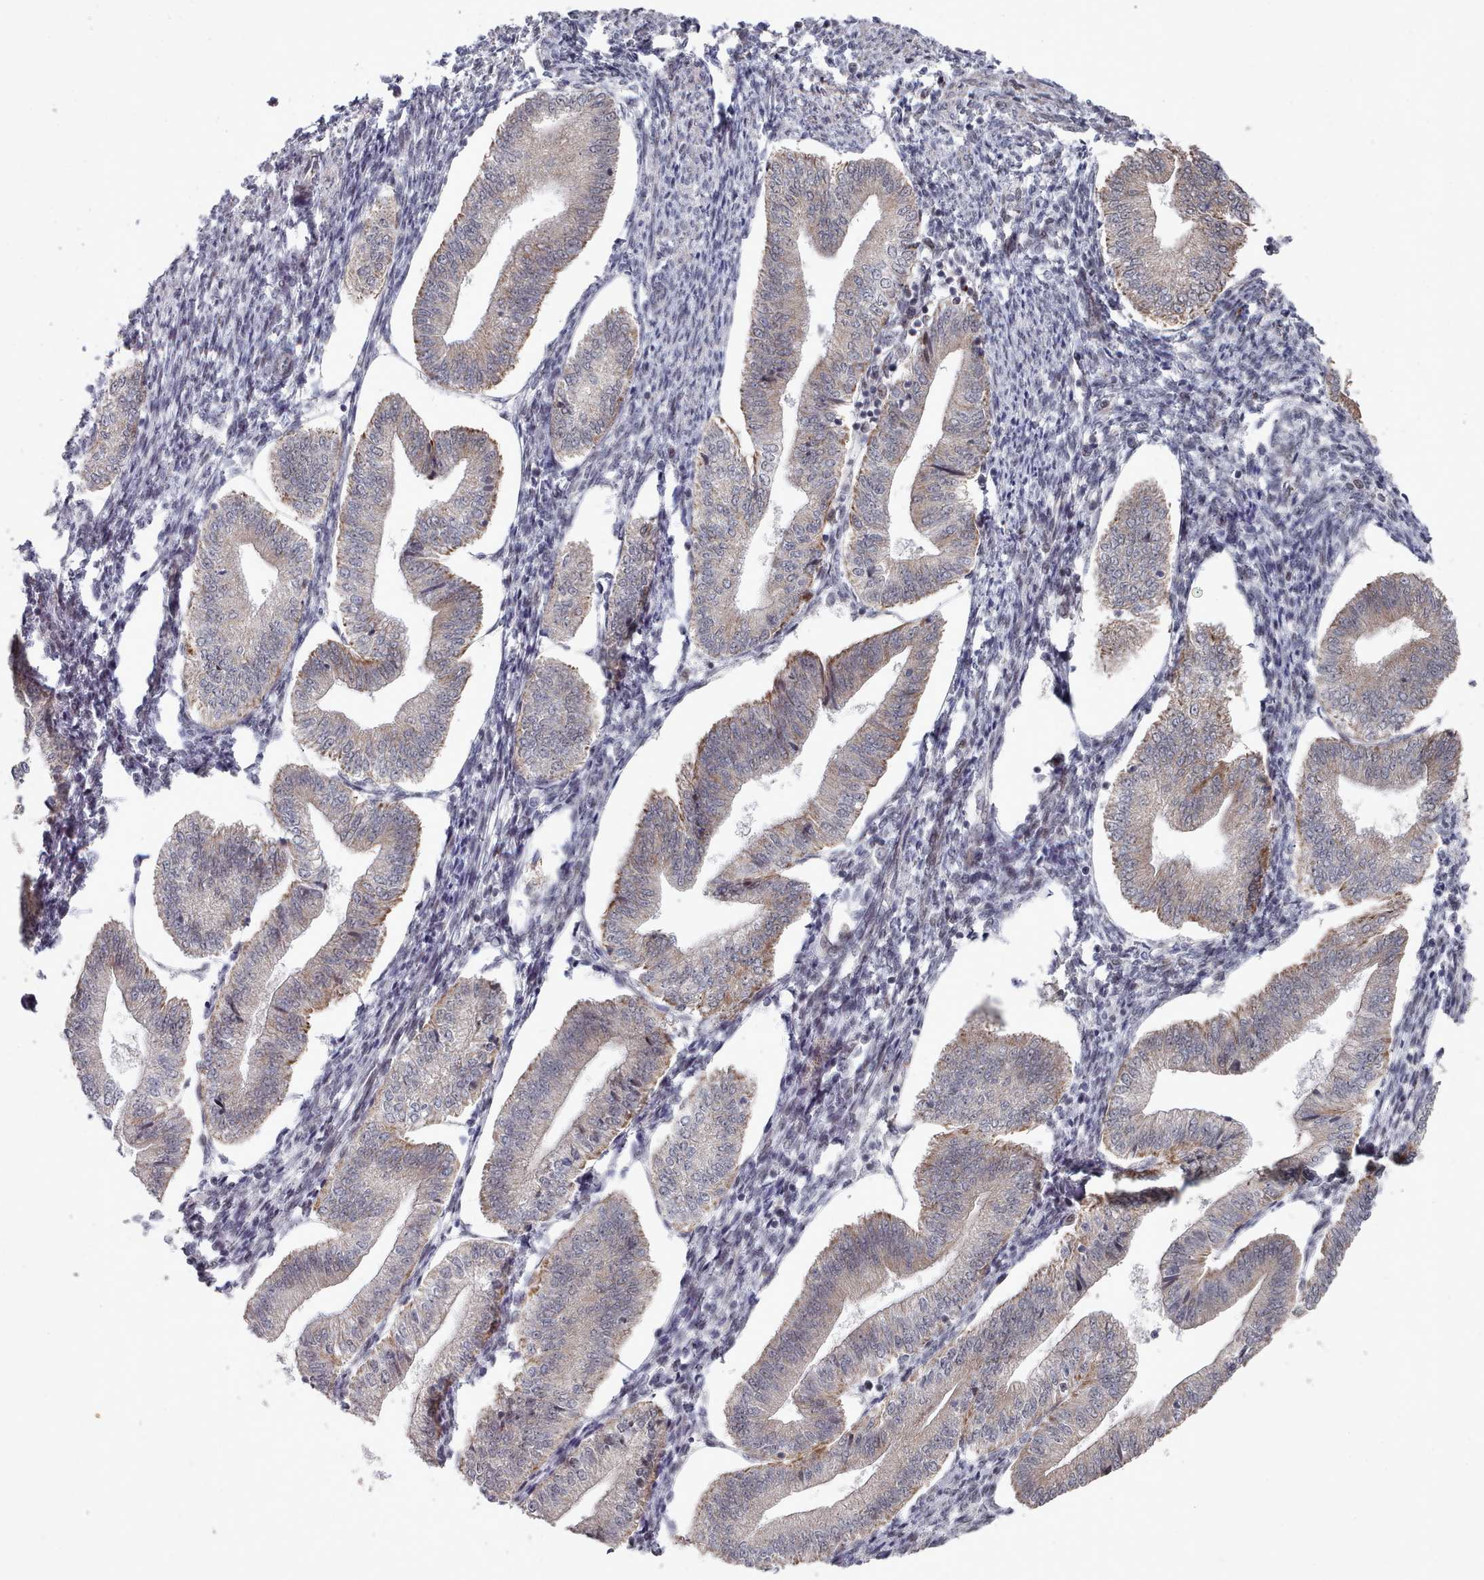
{"staining": {"intensity": "negative", "quantity": "none", "location": "none"}, "tissue": "endometrium", "cell_type": "Cells in endometrial stroma", "image_type": "normal", "snomed": [{"axis": "morphology", "description": "Normal tissue, NOS"}, {"axis": "topography", "description": "Endometrium"}], "caption": "A photomicrograph of human endometrium is negative for staining in cells in endometrial stroma.", "gene": "CPSF4", "patient": {"sex": "female", "age": 34}}